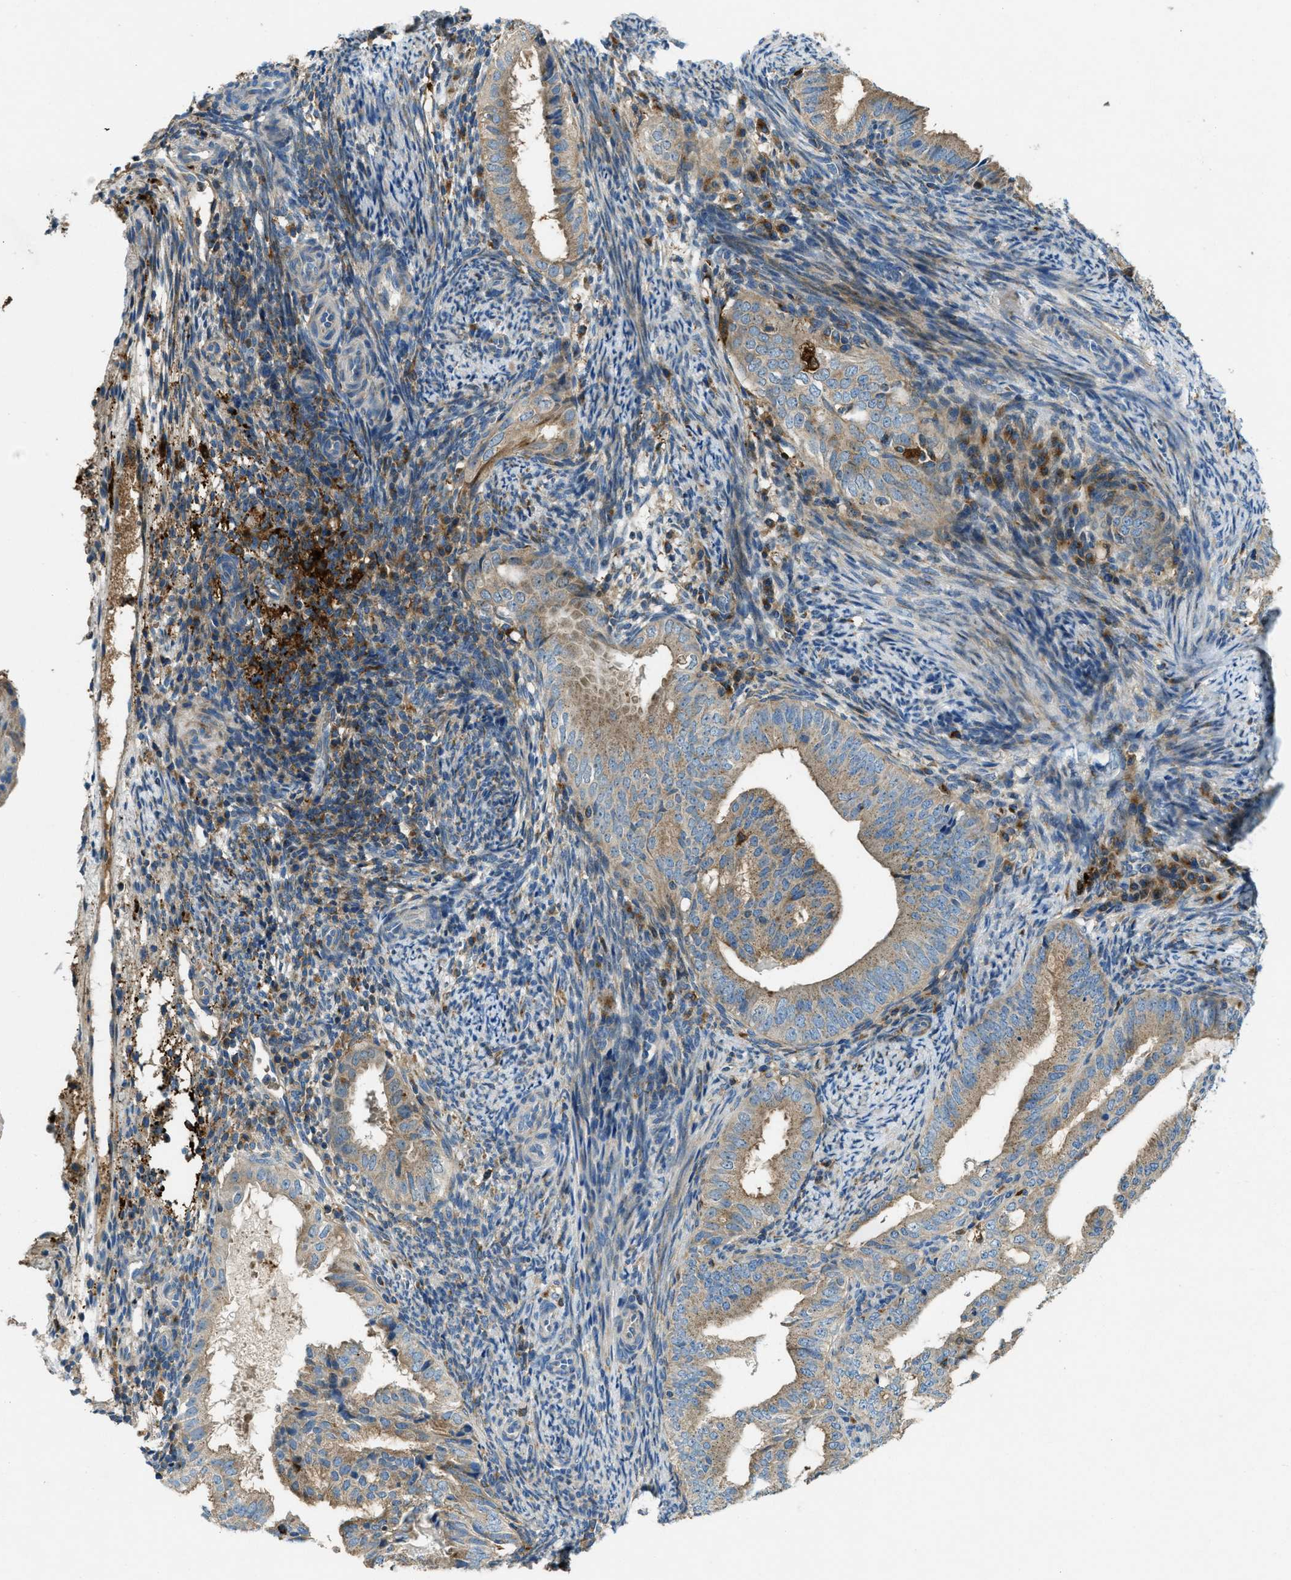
{"staining": {"intensity": "weak", "quantity": ">75%", "location": "cytoplasmic/membranous"}, "tissue": "endometrial cancer", "cell_type": "Tumor cells", "image_type": "cancer", "snomed": [{"axis": "morphology", "description": "Adenocarcinoma, NOS"}, {"axis": "topography", "description": "Endometrium"}], "caption": "Immunohistochemical staining of endometrial cancer exhibits low levels of weak cytoplasmic/membranous staining in approximately >75% of tumor cells.", "gene": "RFFL", "patient": {"sex": "female", "age": 58}}